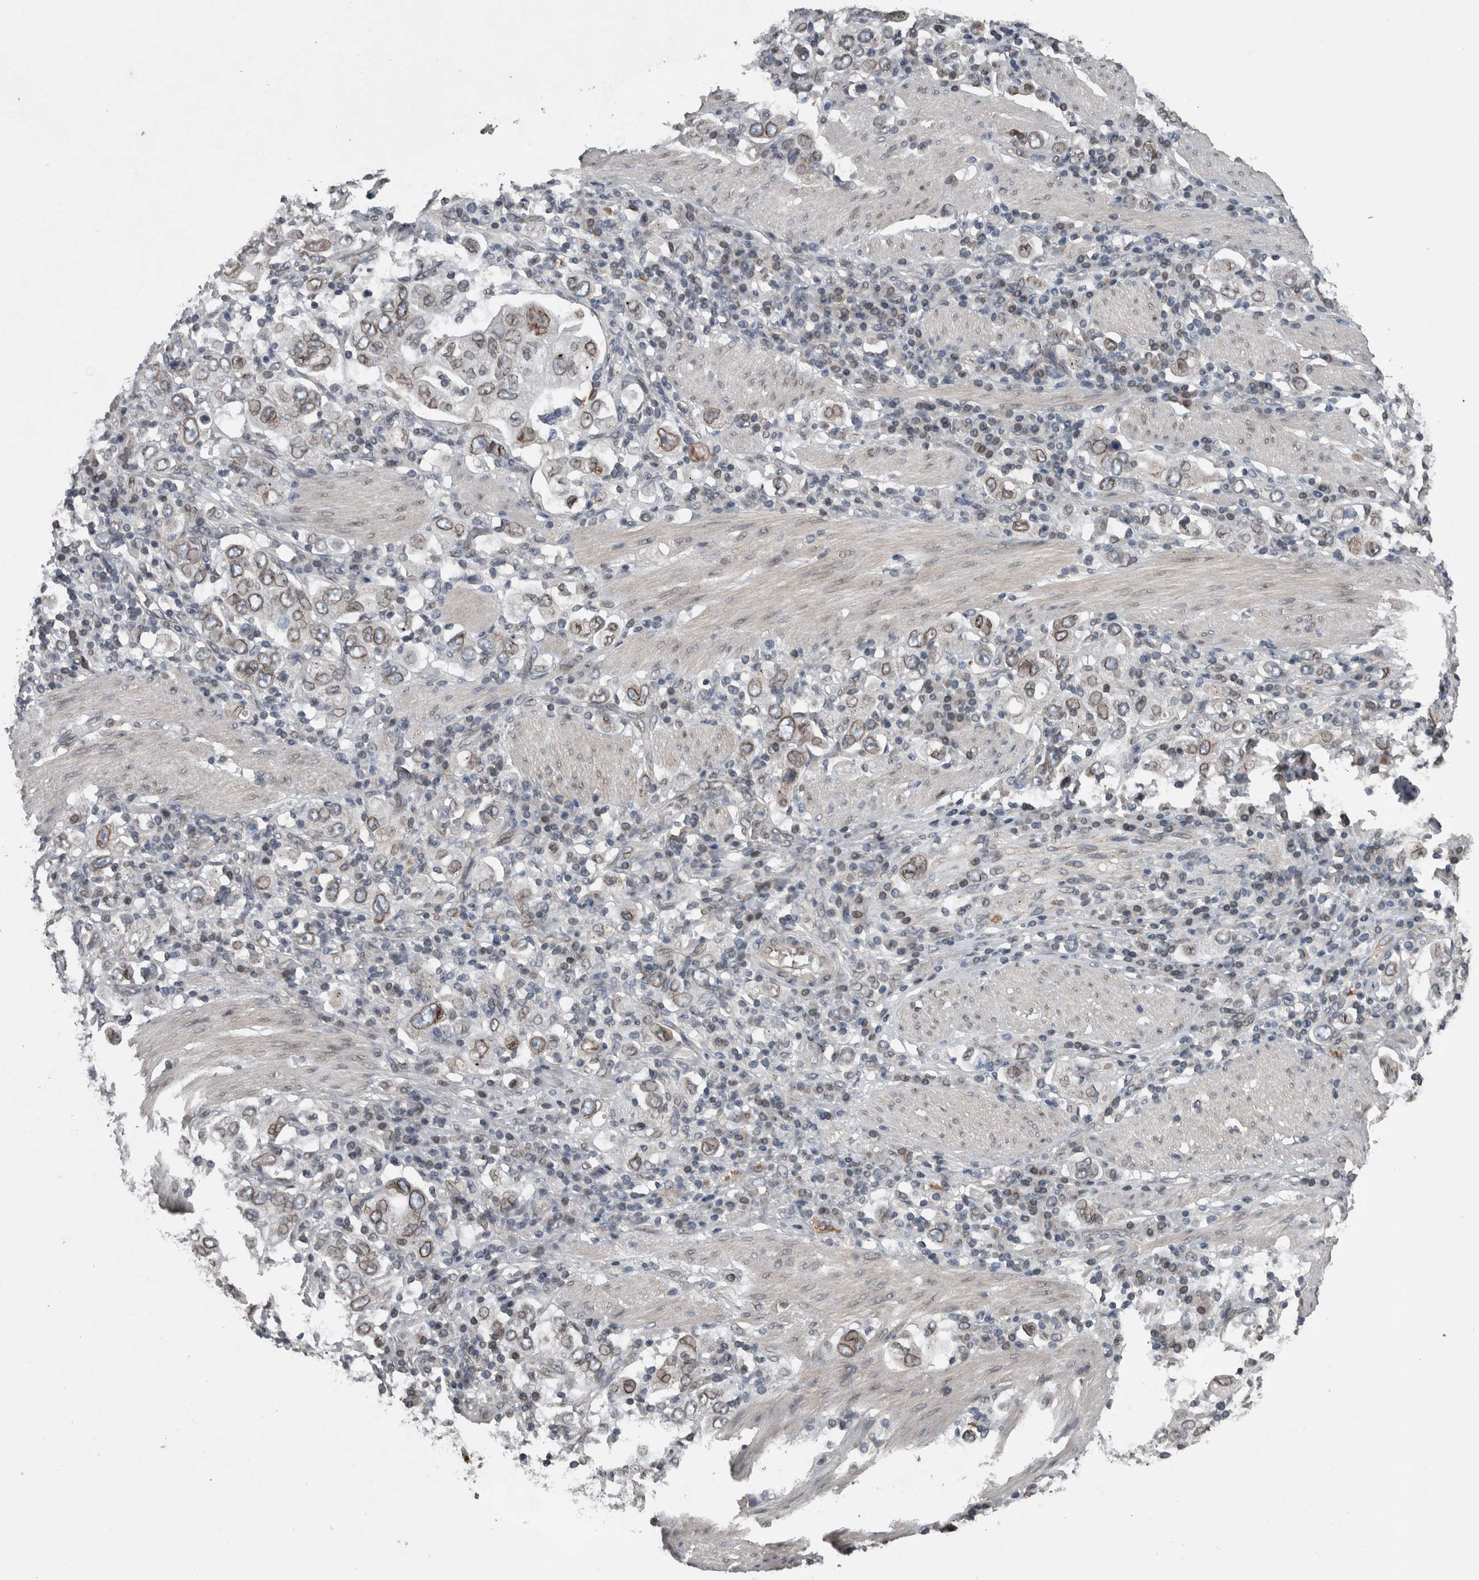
{"staining": {"intensity": "moderate", "quantity": ">75%", "location": "cytoplasmic/membranous,nuclear"}, "tissue": "stomach cancer", "cell_type": "Tumor cells", "image_type": "cancer", "snomed": [{"axis": "morphology", "description": "Adenocarcinoma, NOS"}, {"axis": "topography", "description": "Stomach, upper"}], "caption": "Moderate cytoplasmic/membranous and nuclear staining for a protein is appreciated in about >75% of tumor cells of stomach cancer (adenocarcinoma) using immunohistochemistry.", "gene": "RANBP2", "patient": {"sex": "male", "age": 62}}